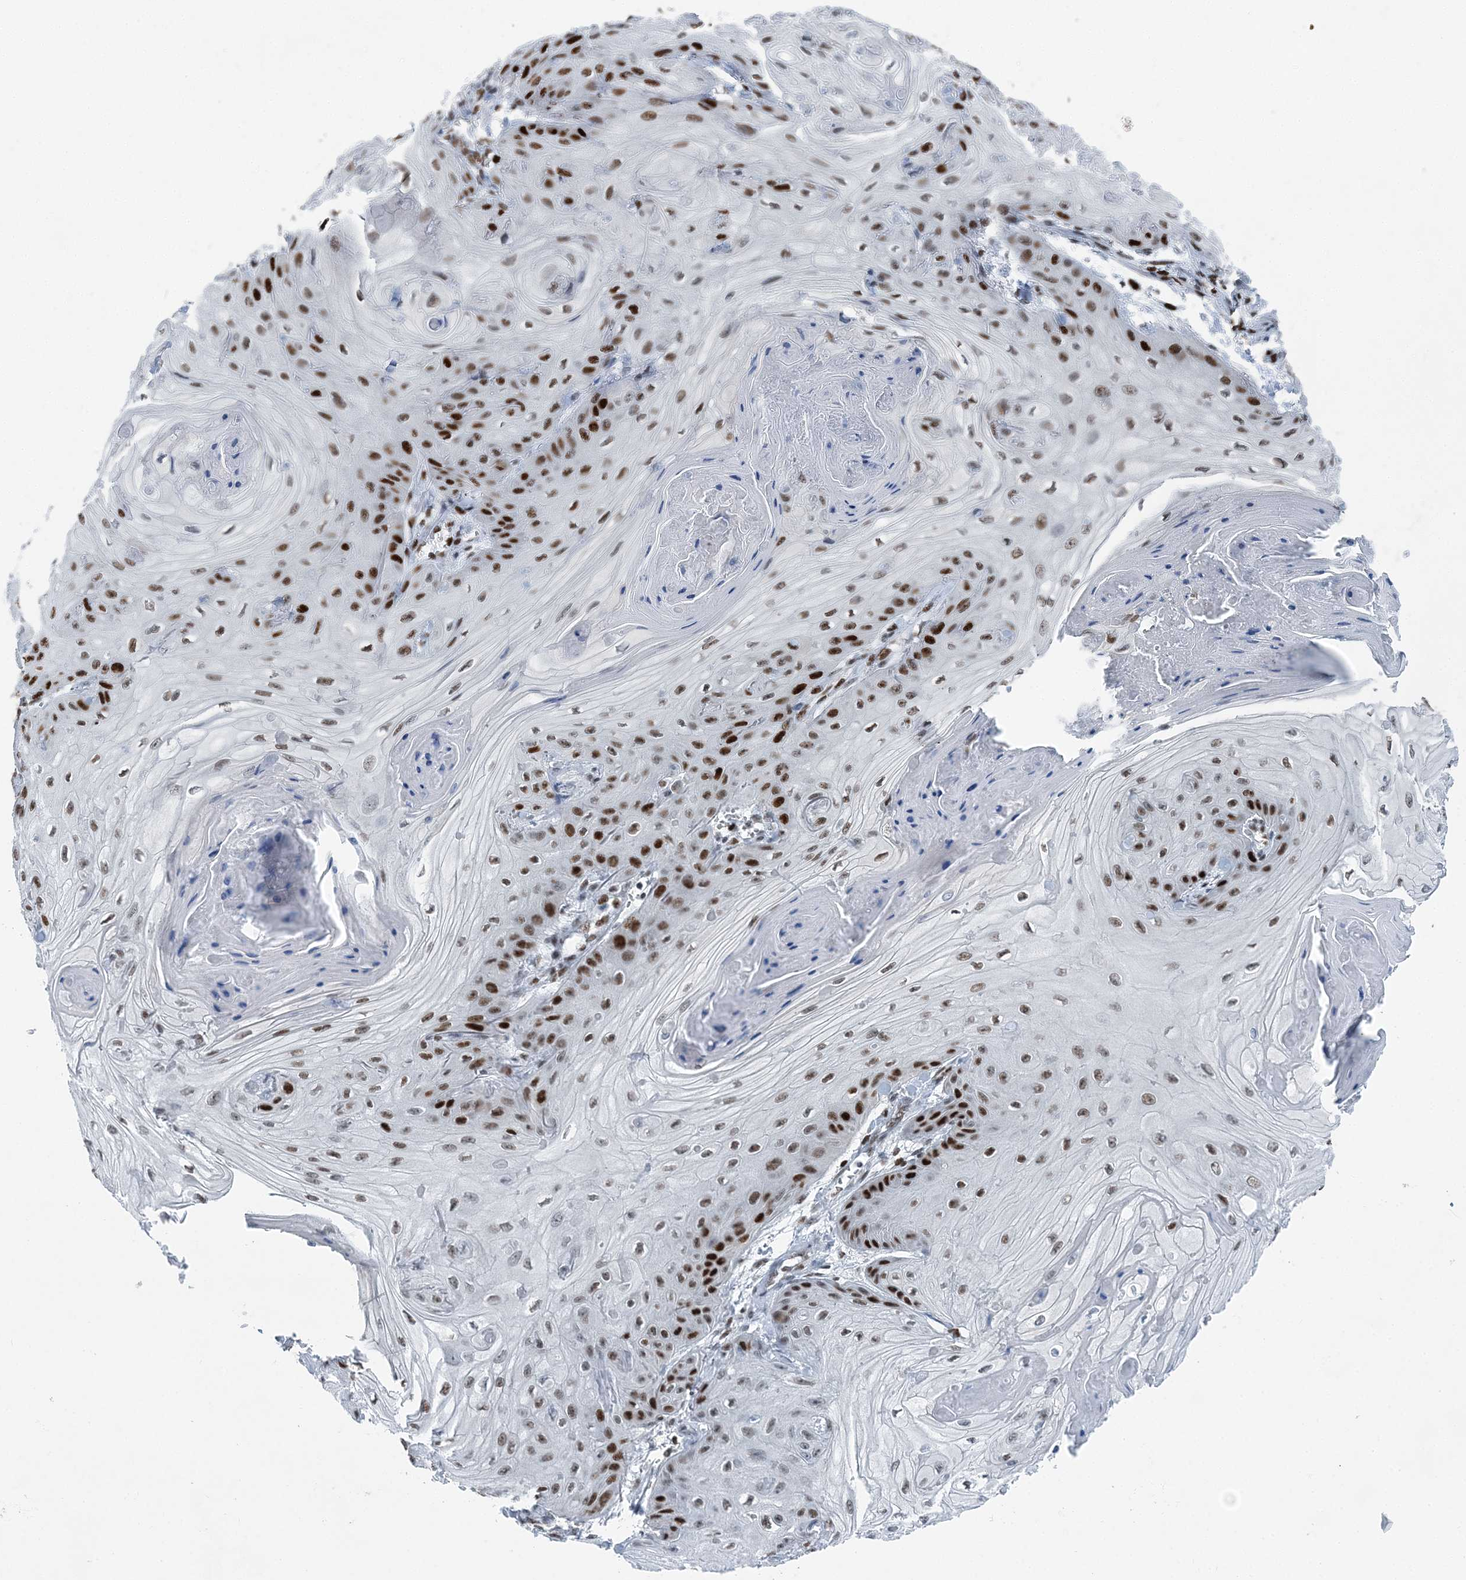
{"staining": {"intensity": "strong", "quantity": ">75%", "location": "nuclear"}, "tissue": "skin cancer", "cell_type": "Tumor cells", "image_type": "cancer", "snomed": [{"axis": "morphology", "description": "Squamous cell carcinoma, NOS"}, {"axis": "topography", "description": "Skin"}], "caption": "Strong nuclear staining is appreciated in about >75% of tumor cells in skin cancer (squamous cell carcinoma).", "gene": "HAT1", "patient": {"sex": "male", "age": 74}}